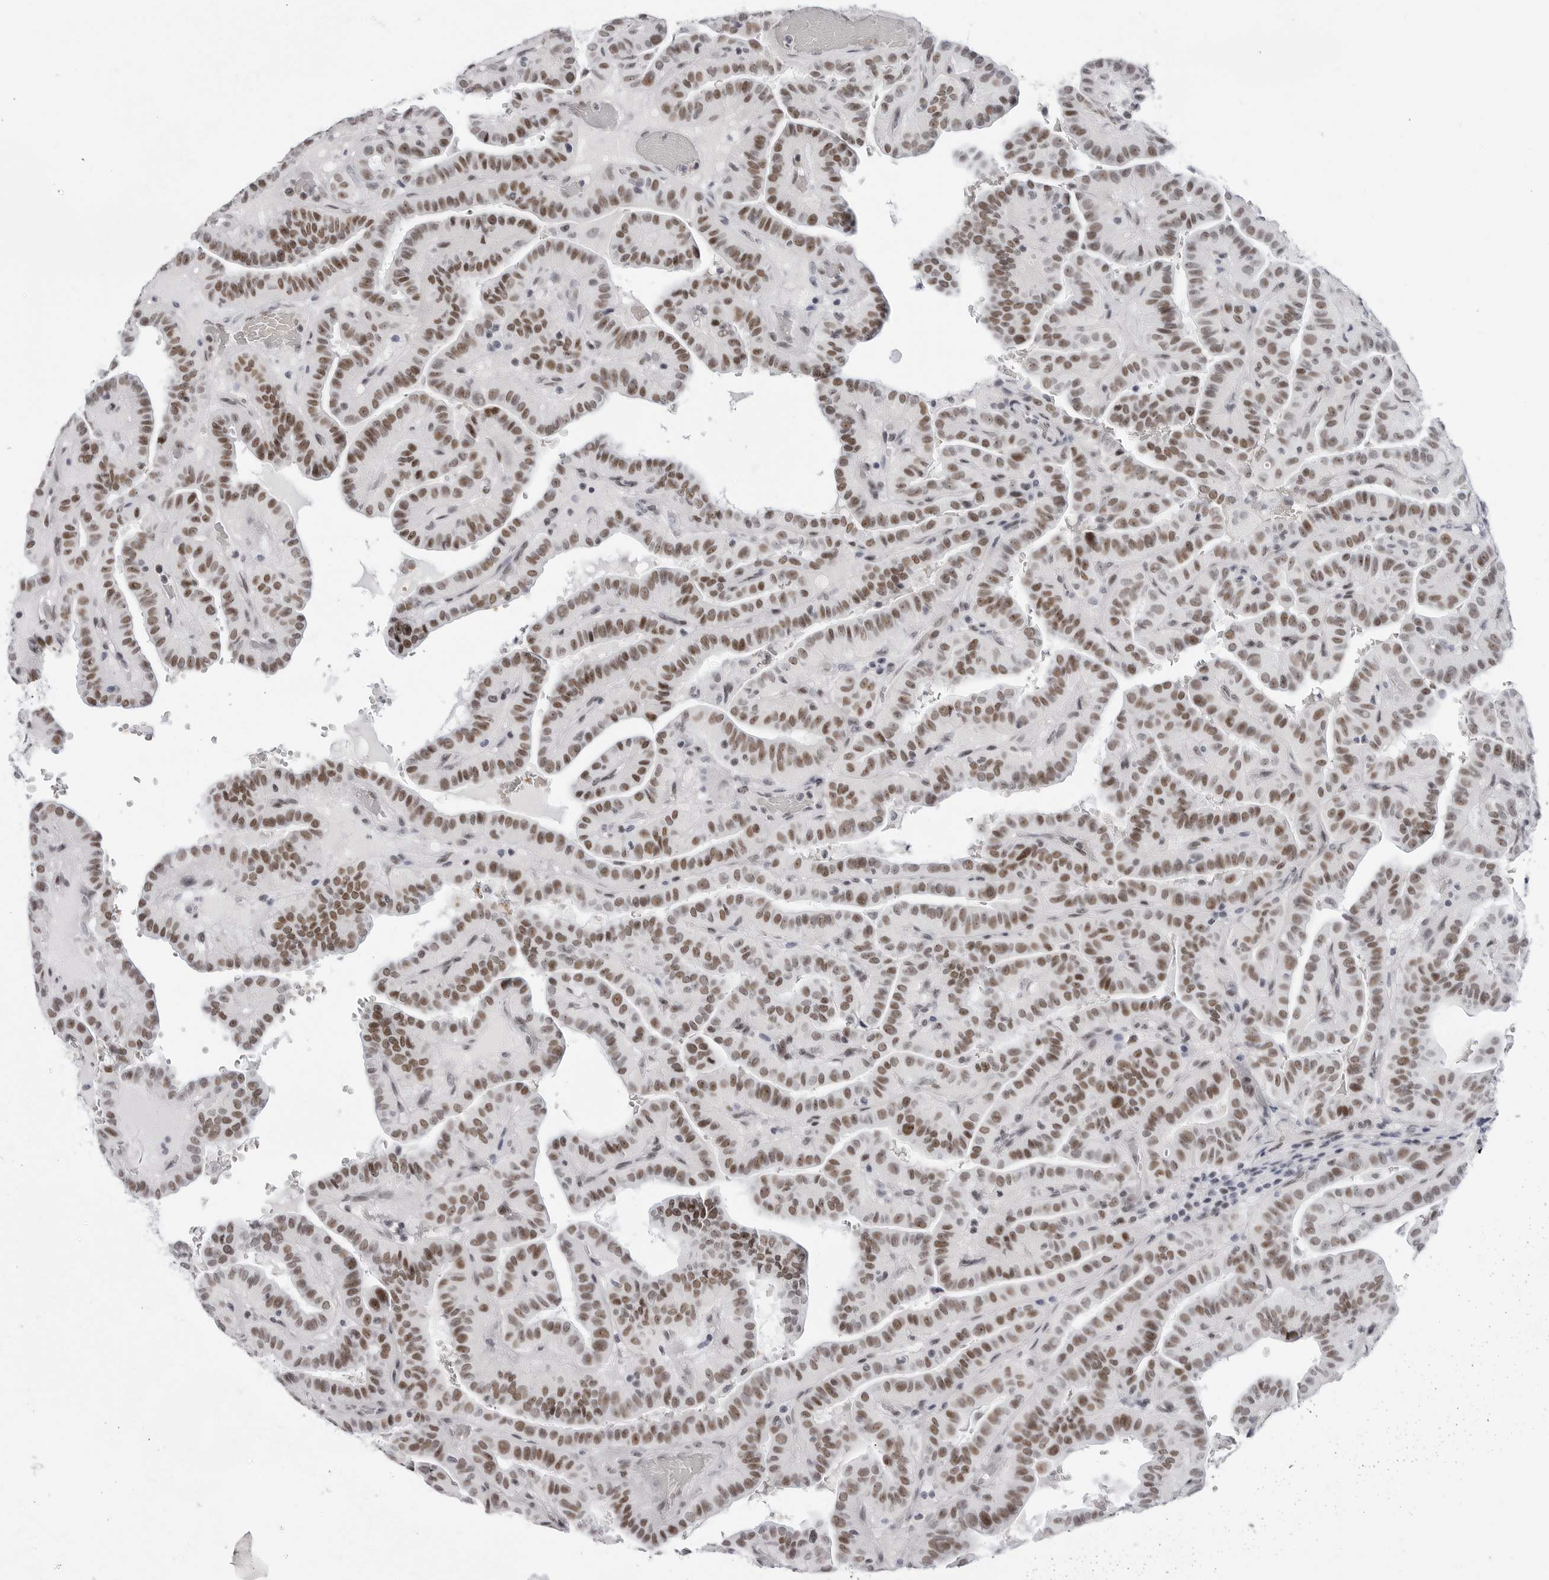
{"staining": {"intensity": "moderate", "quantity": ">75%", "location": "nuclear"}, "tissue": "thyroid cancer", "cell_type": "Tumor cells", "image_type": "cancer", "snomed": [{"axis": "morphology", "description": "Papillary adenocarcinoma, NOS"}, {"axis": "topography", "description": "Thyroid gland"}], "caption": "Protein staining demonstrates moderate nuclear expression in approximately >75% of tumor cells in thyroid cancer (papillary adenocarcinoma).", "gene": "VEZF1", "patient": {"sex": "male", "age": 77}}